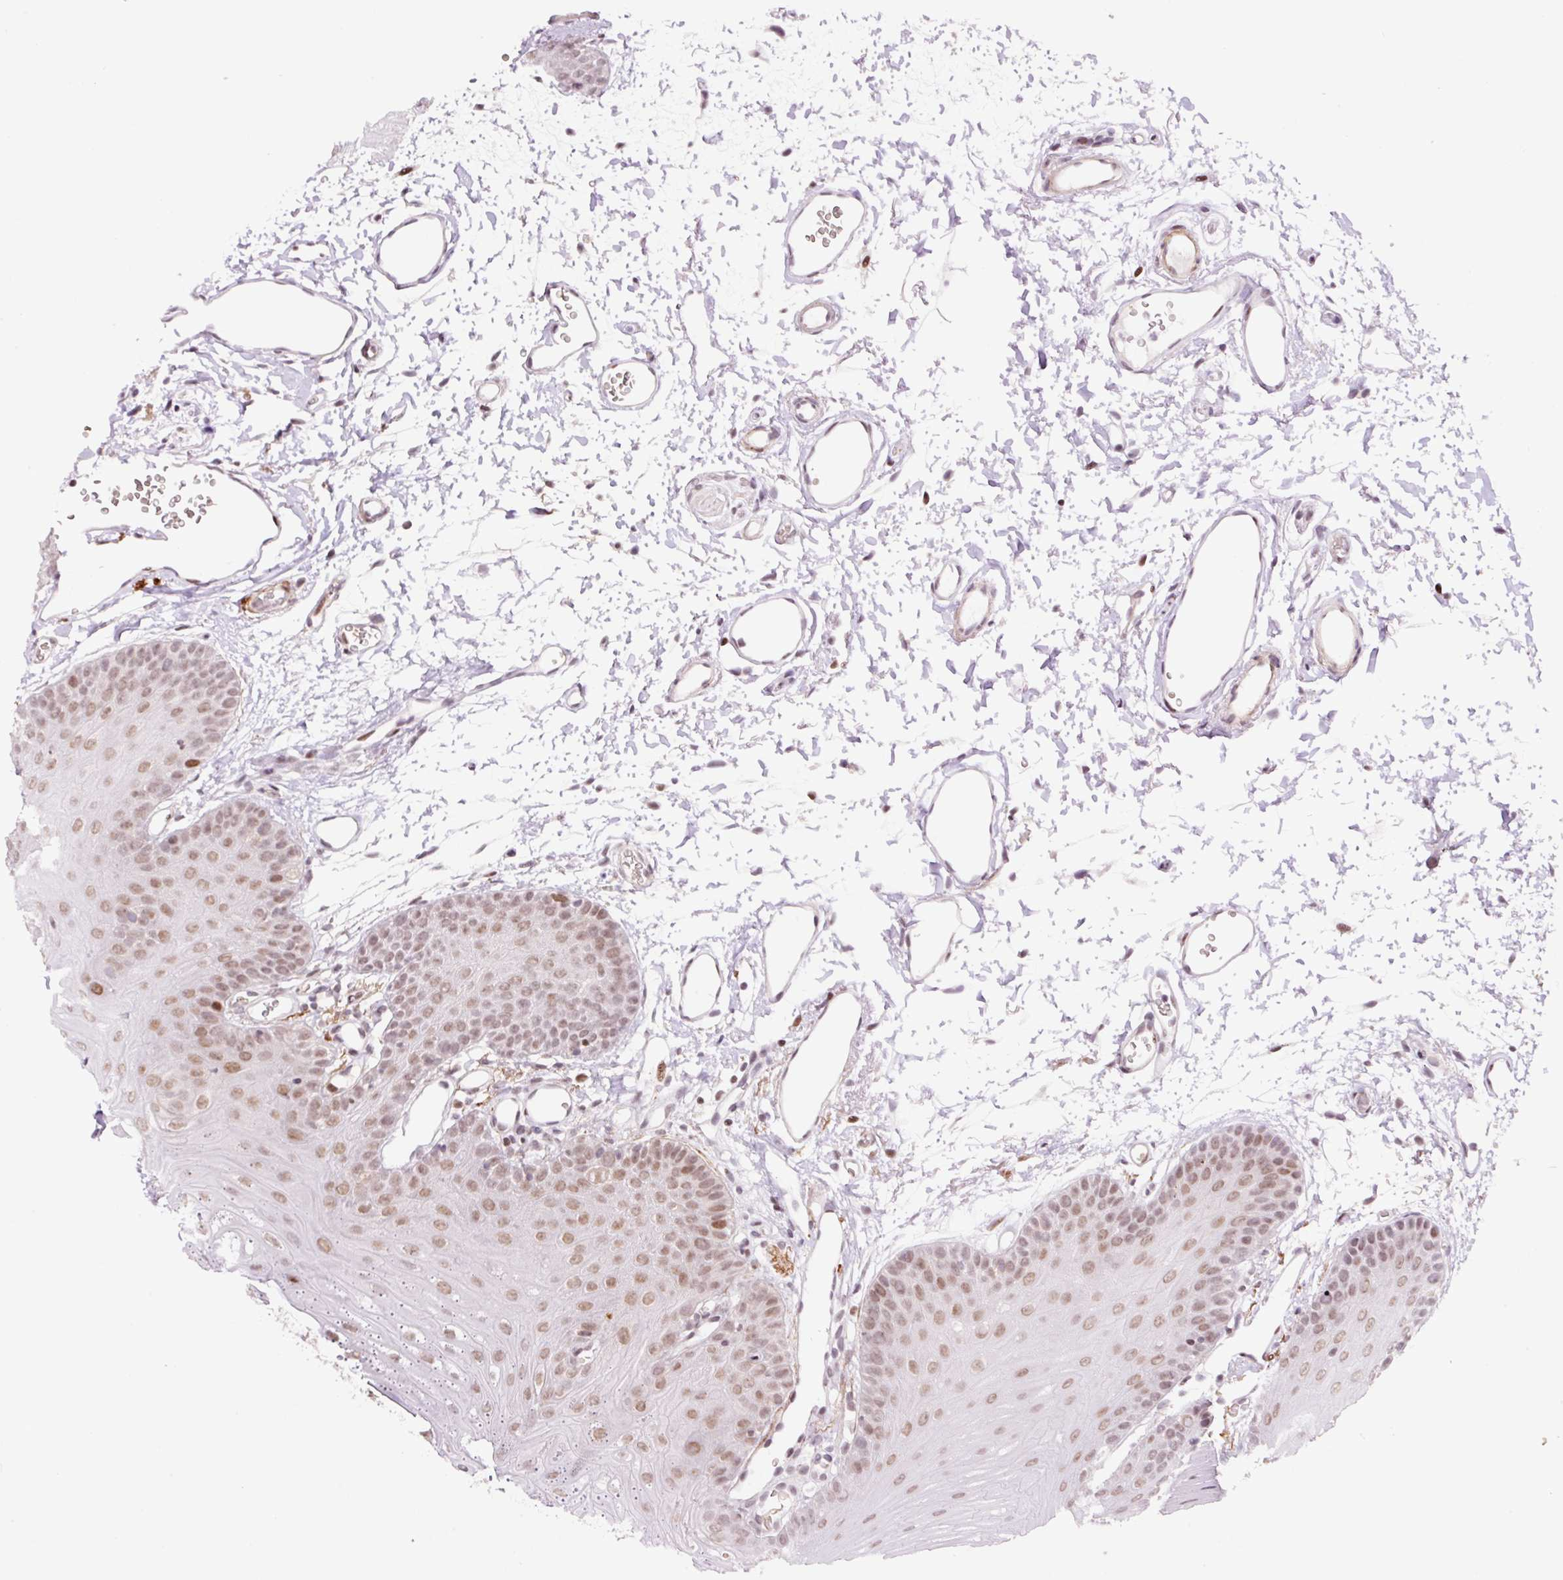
{"staining": {"intensity": "moderate", "quantity": ">75%", "location": "nuclear"}, "tissue": "oral mucosa", "cell_type": "Squamous epithelial cells", "image_type": "normal", "snomed": [{"axis": "morphology", "description": "Normal tissue, NOS"}, {"axis": "morphology", "description": "Squamous cell carcinoma, NOS"}, {"axis": "topography", "description": "Oral tissue"}, {"axis": "topography", "description": "Head-Neck"}], "caption": "Immunohistochemistry (IHC) (DAB (3,3'-diaminobenzidine)) staining of benign human oral mucosa displays moderate nuclear protein expression in approximately >75% of squamous epithelial cells. The protein is stained brown, and the nuclei are stained in blue (DAB (3,3'-diaminobenzidine) IHC with brightfield microscopy, high magnification).", "gene": "CCNL2", "patient": {"sex": "female", "age": 81}}